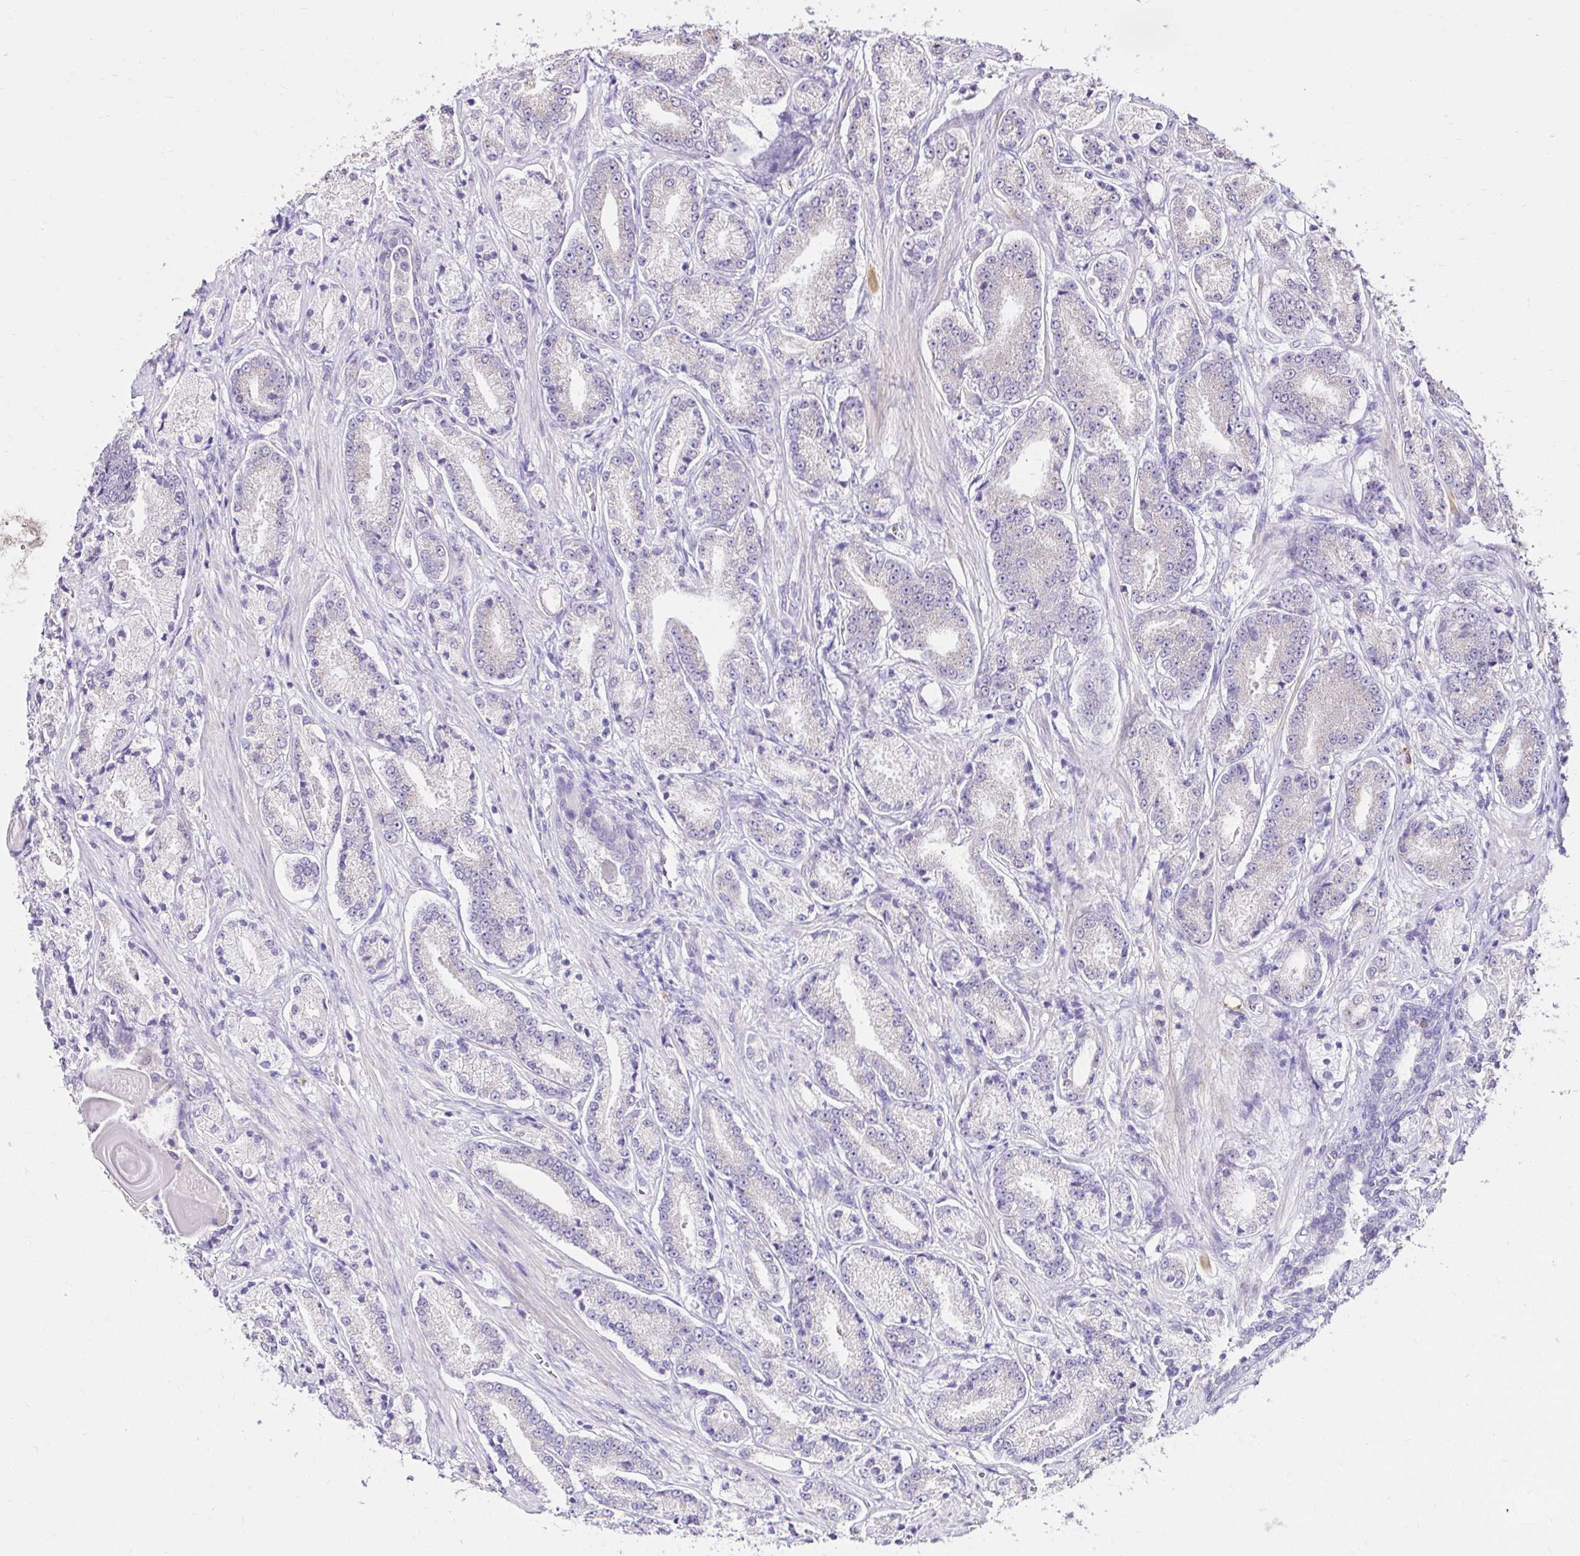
{"staining": {"intensity": "weak", "quantity": "<25%", "location": "cytoplasmic/membranous"}, "tissue": "prostate cancer", "cell_type": "Tumor cells", "image_type": "cancer", "snomed": [{"axis": "morphology", "description": "Adenocarcinoma, High grade"}, {"axis": "topography", "description": "Prostate and seminal vesicle, NOS"}], "caption": "IHC of human prostate adenocarcinoma (high-grade) reveals no positivity in tumor cells.", "gene": "KIAA1210", "patient": {"sex": "male", "age": 61}}